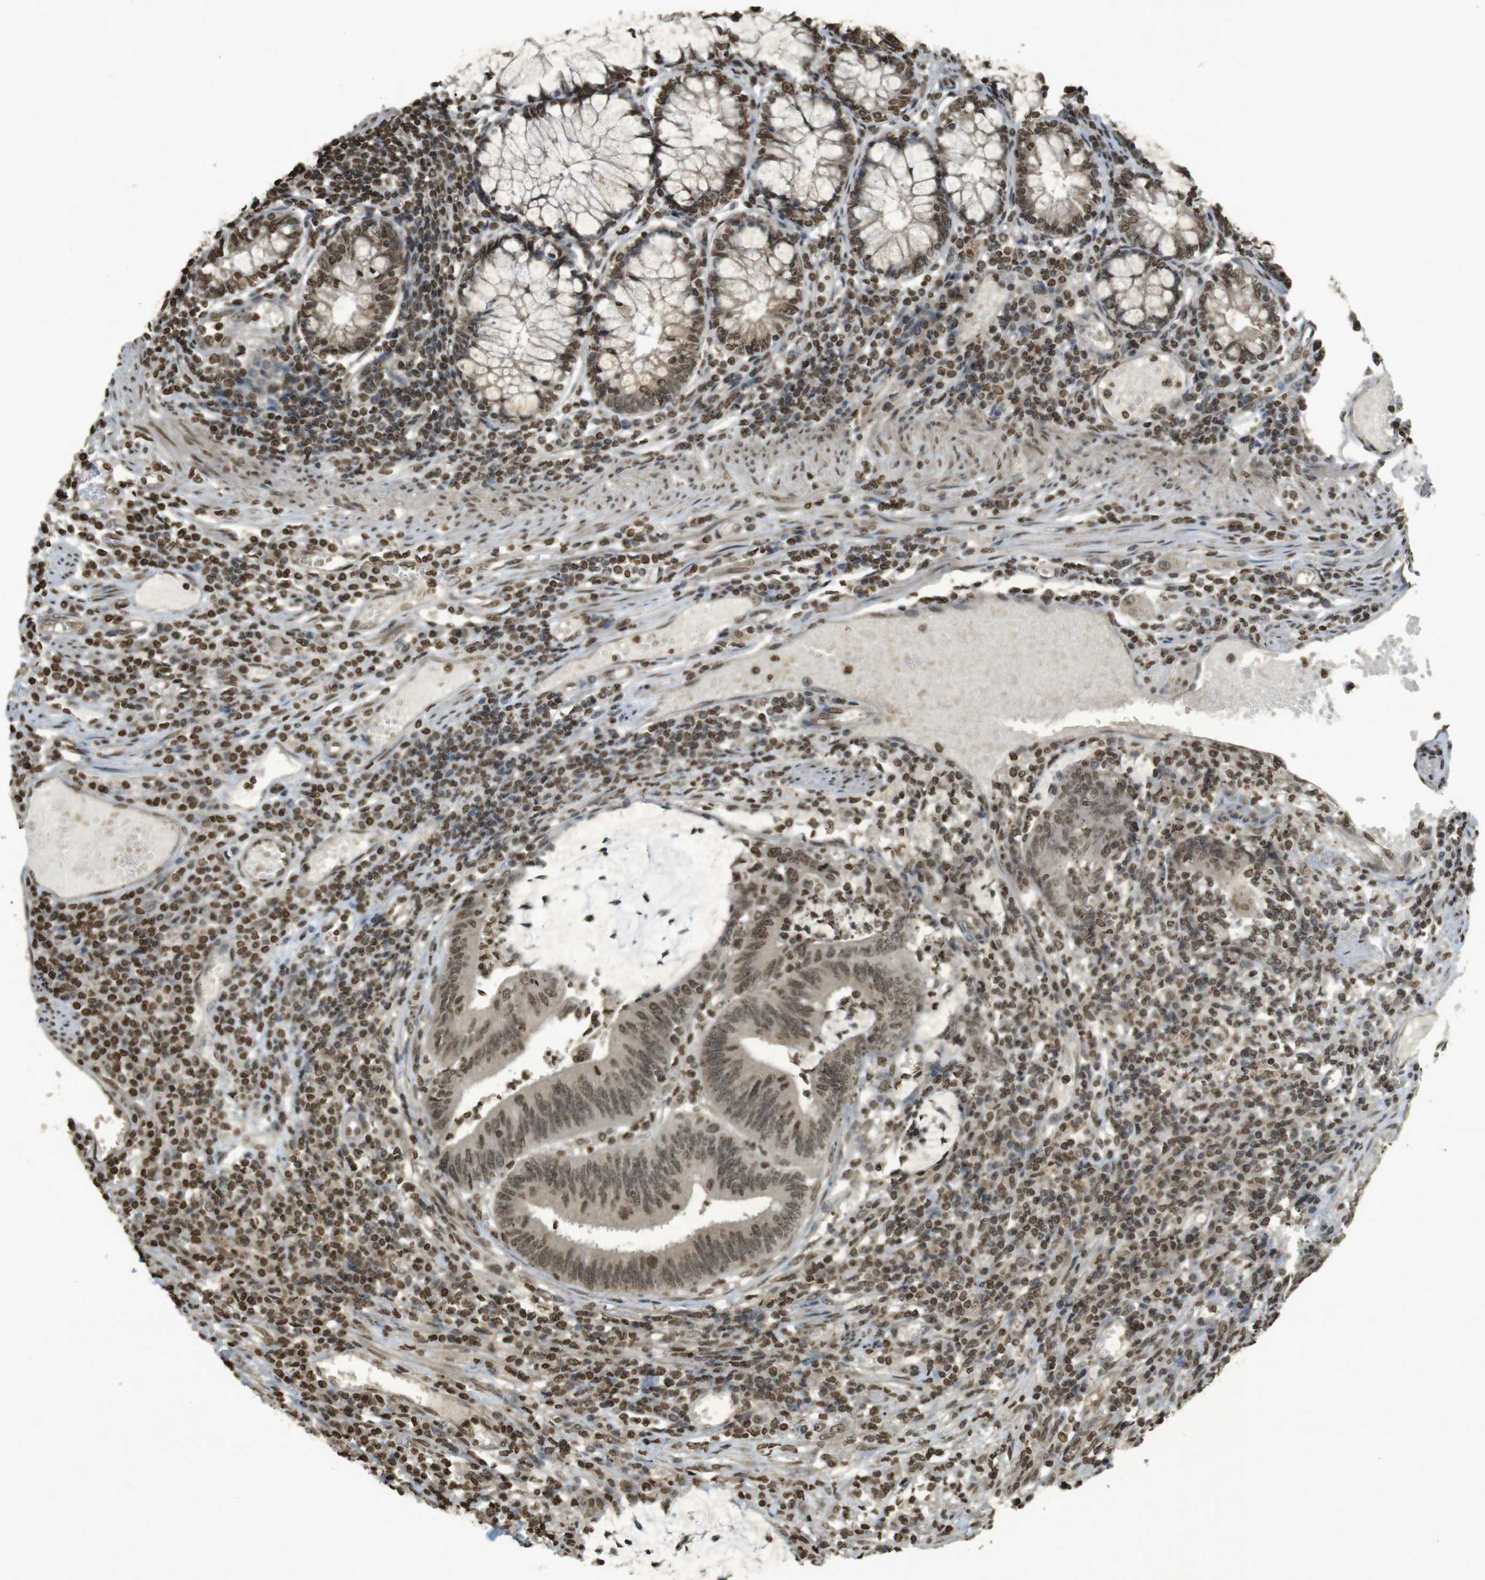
{"staining": {"intensity": "moderate", "quantity": ">75%", "location": "nuclear"}, "tissue": "colorectal cancer", "cell_type": "Tumor cells", "image_type": "cancer", "snomed": [{"axis": "morphology", "description": "Adenocarcinoma, NOS"}, {"axis": "topography", "description": "Rectum"}], "caption": "This is a histology image of immunohistochemistry (IHC) staining of colorectal adenocarcinoma, which shows moderate expression in the nuclear of tumor cells.", "gene": "ORC4", "patient": {"sex": "female", "age": 66}}